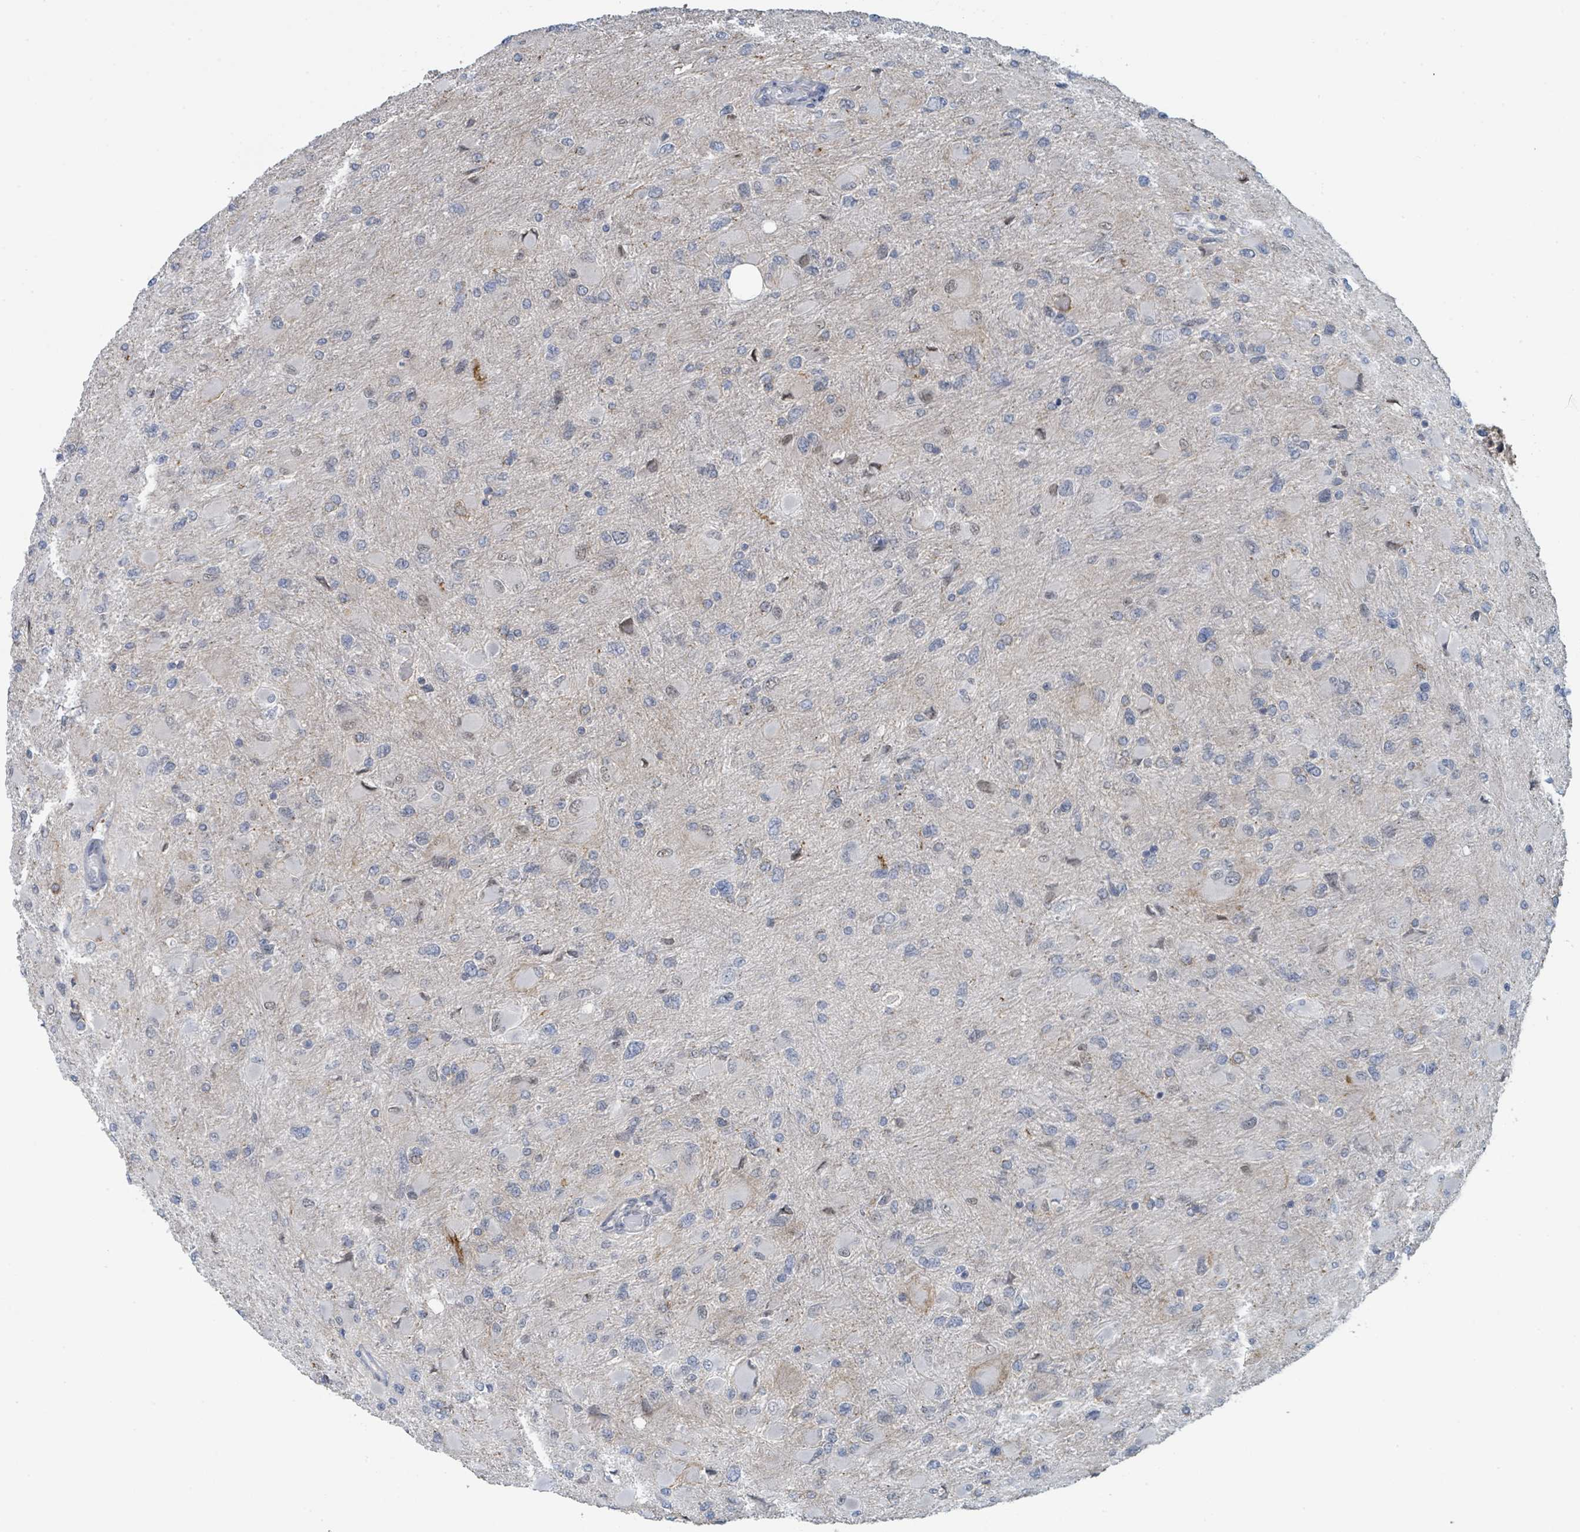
{"staining": {"intensity": "negative", "quantity": "none", "location": "none"}, "tissue": "glioma", "cell_type": "Tumor cells", "image_type": "cancer", "snomed": [{"axis": "morphology", "description": "Glioma, malignant, High grade"}, {"axis": "topography", "description": "Cerebral cortex"}], "caption": "IHC of malignant glioma (high-grade) demonstrates no staining in tumor cells. (DAB immunohistochemistry with hematoxylin counter stain).", "gene": "ANKRD55", "patient": {"sex": "female", "age": 36}}